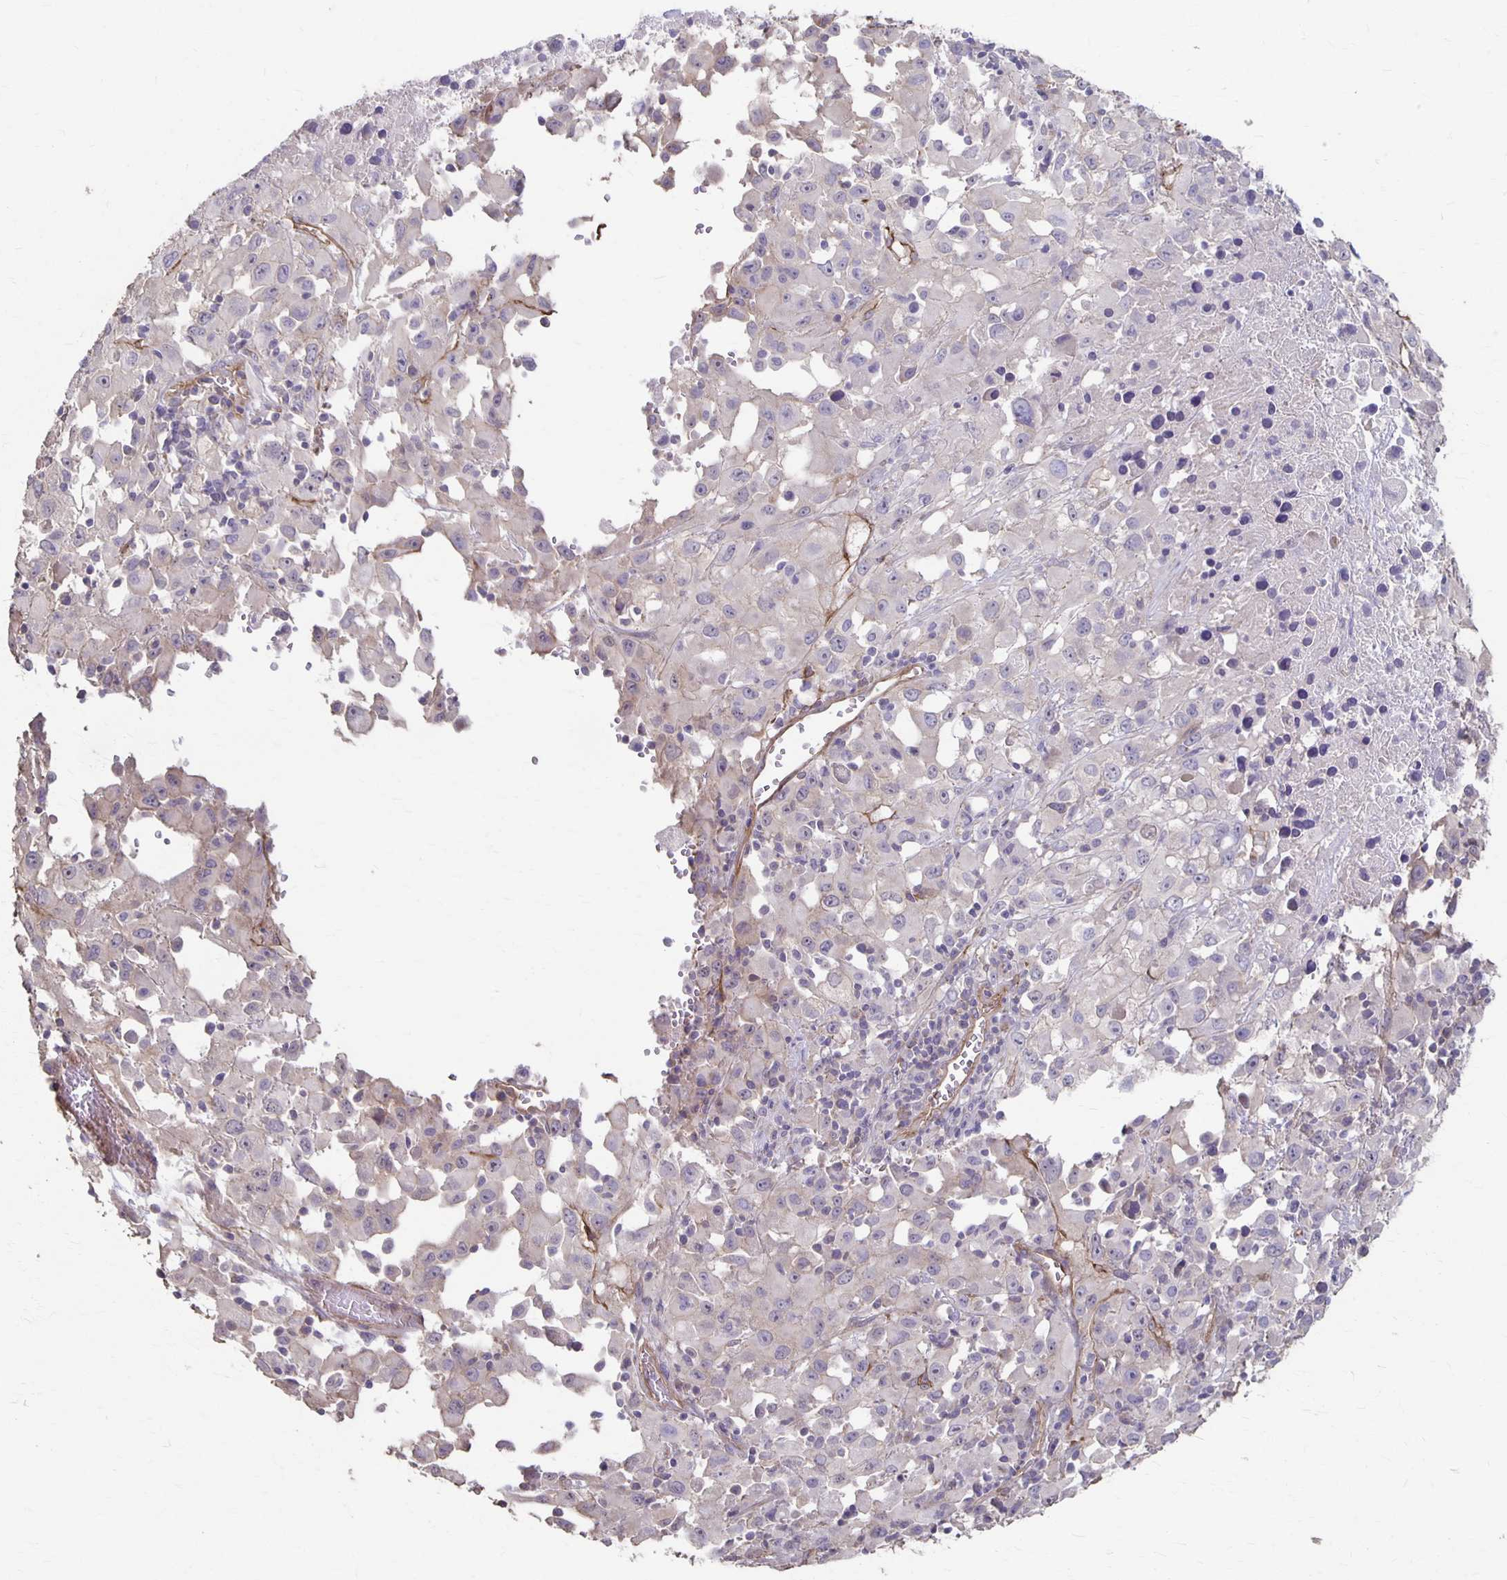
{"staining": {"intensity": "negative", "quantity": "none", "location": "none"}, "tissue": "melanoma", "cell_type": "Tumor cells", "image_type": "cancer", "snomed": [{"axis": "morphology", "description": "Malignant melanoma, Metastatic site"}, {"axis": "topography", "description": "Soft tissue"}], "caption": "IHC of malignant melanoma (metastatic site) displays no expression in tumor cells.", "gene": "PPP1R3E", "patient": {"sex": "male", "age": 50}}